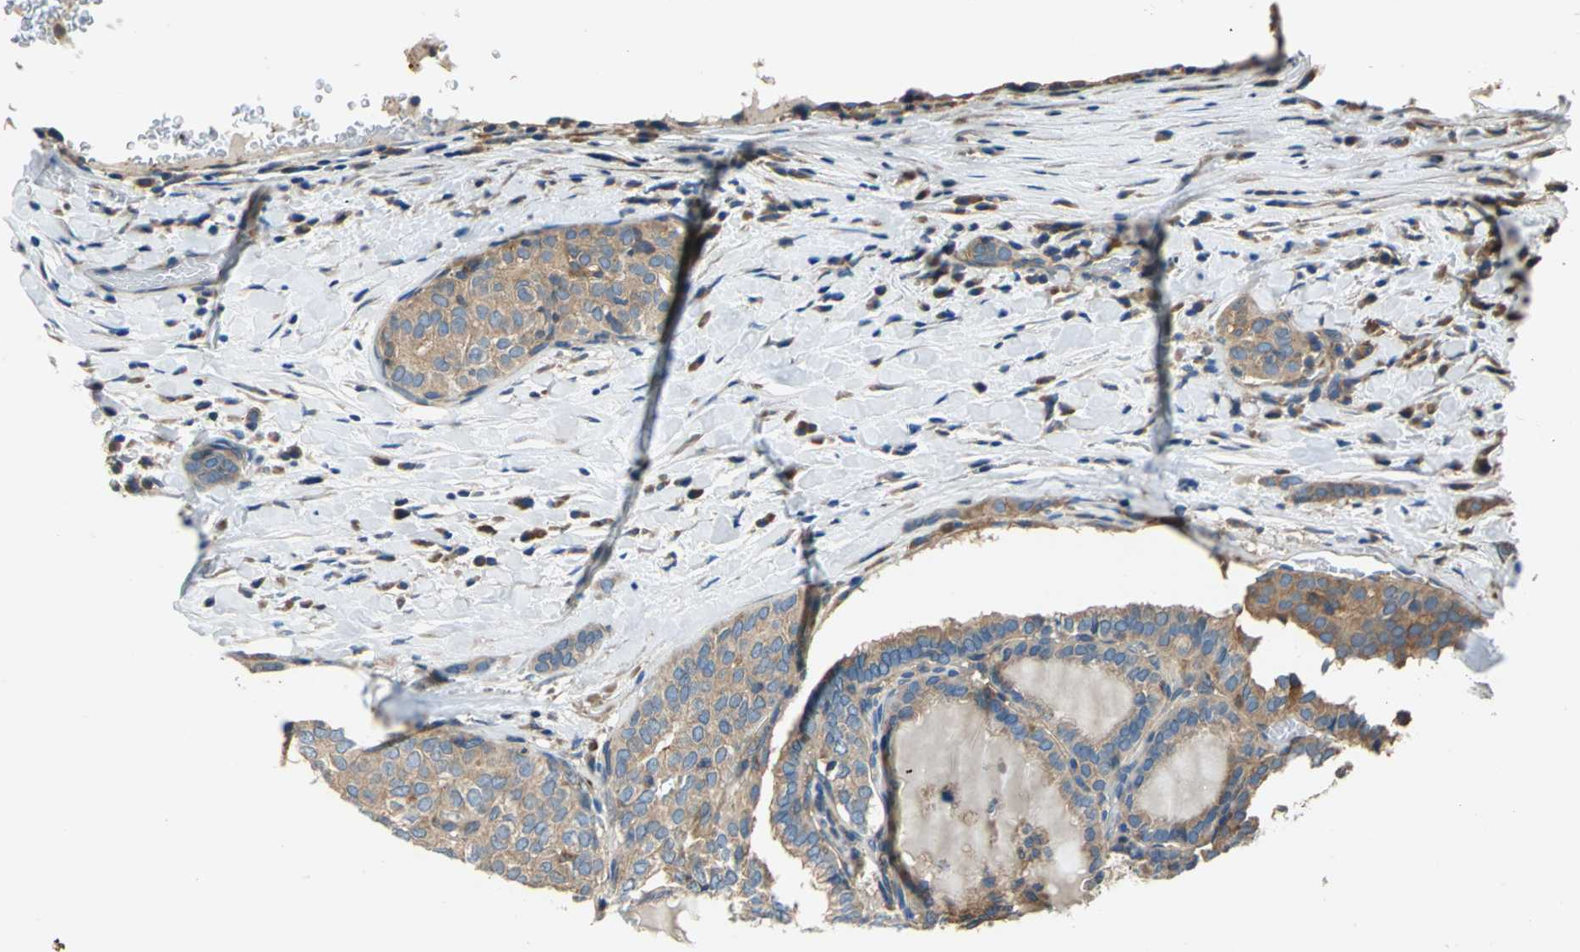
{"staining": {"intensity": "weak", "quantity": ">75%", "location": "cytoplasmic/membranous"}, "tissue": "thyroid cancer", "cell_type": "Tumor cells", "image_type": "cancer", "snomed": [{"axis": "morphology", "description": "Papillary adenocarcinoma, NOS"}, {"axis": "topography", "description": "Thyroid gland"}], "caption": "Papillary adenocarcinoma (thyroid) tissue demonstrates weak cytoplasmic/membranous expression in approximately >75% of tumor cells (Brightfield microscopy of DAB IHC at high magnification).", "gene": "DDX3Y", "patient": {"sex": "female", "age": 30}}